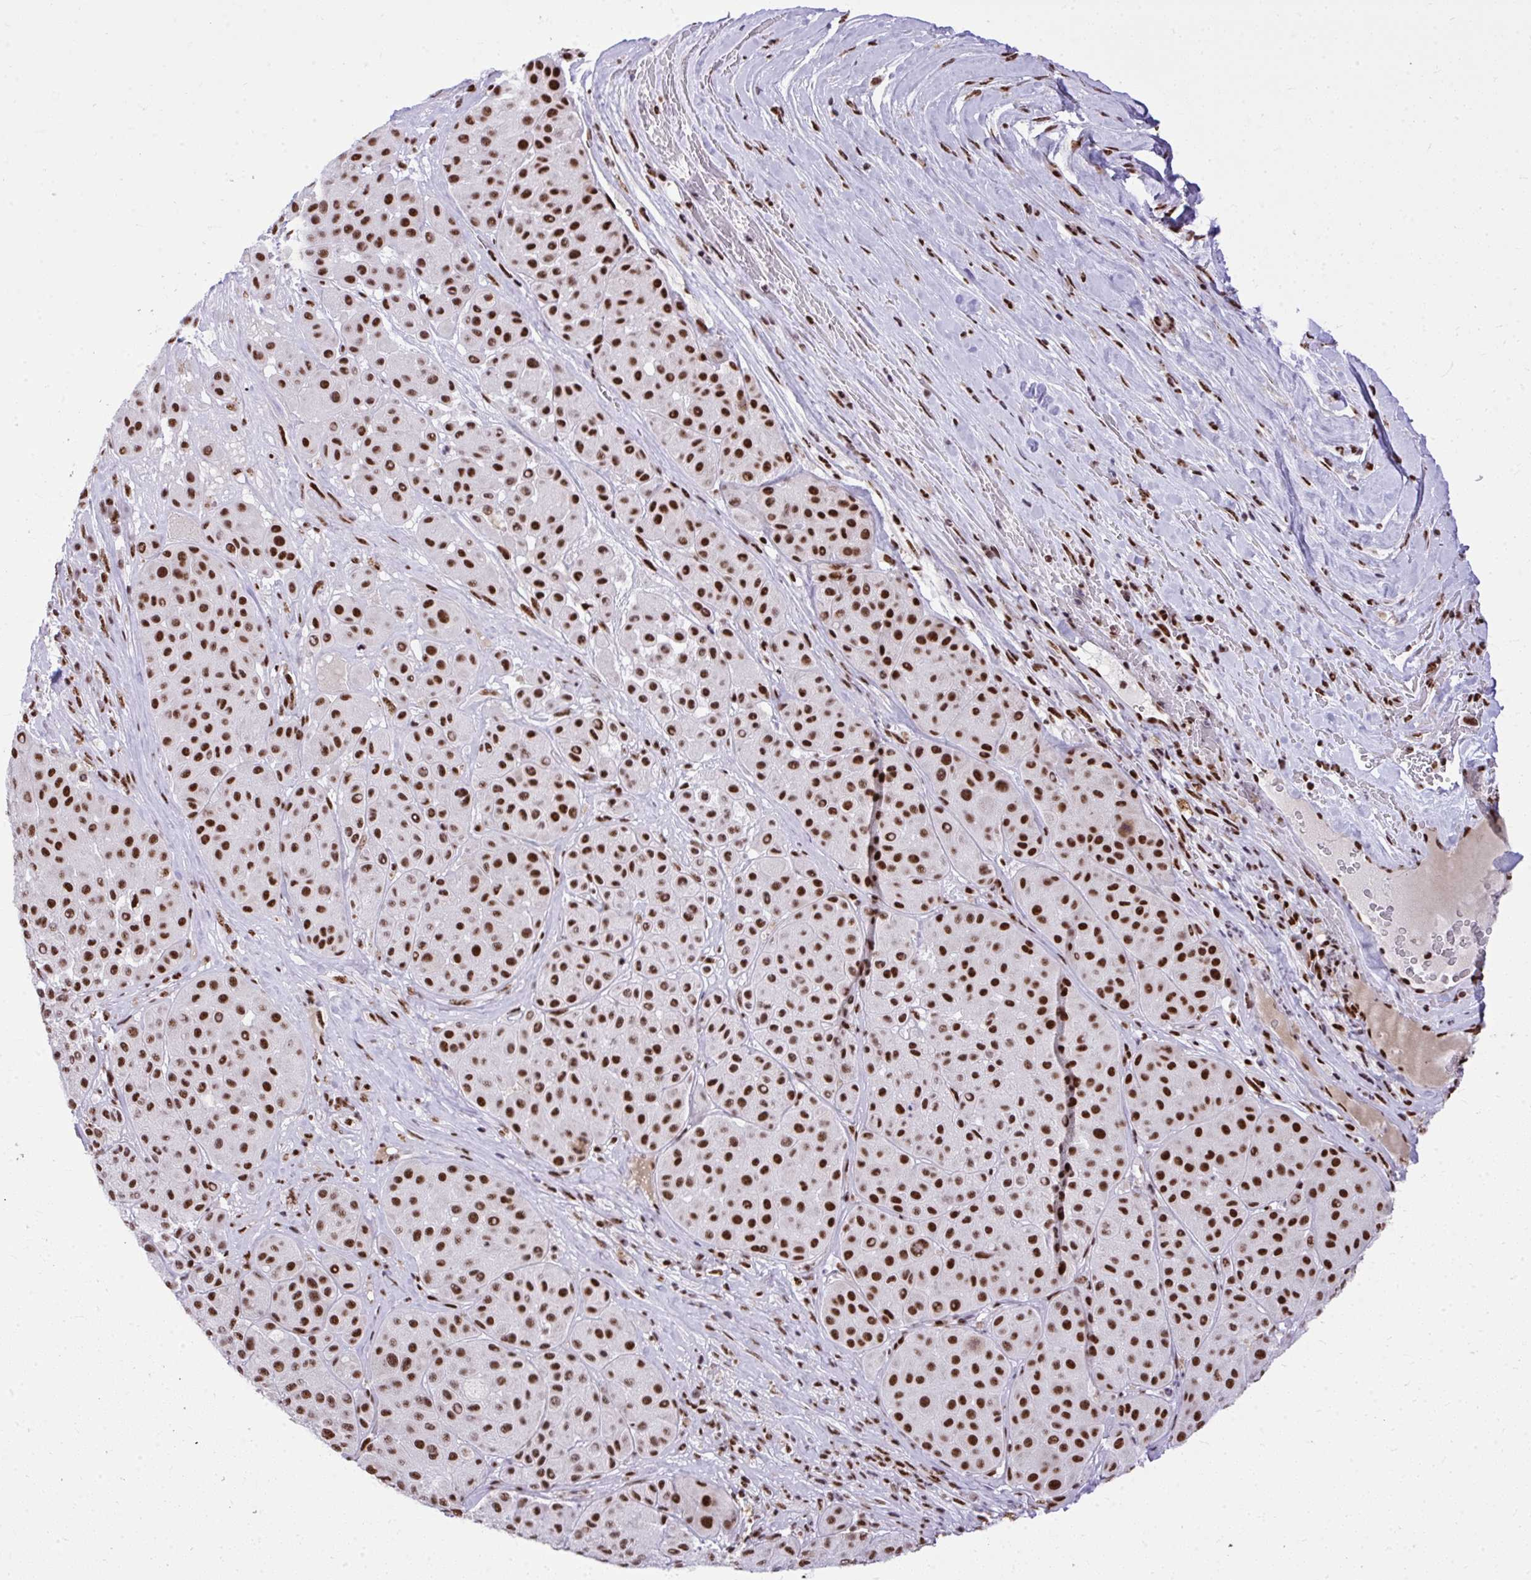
{"staining": {"intensity": "strong", "quantity": ">75%", "location": "nuclear"}, "tissue": "melanoma", "cell_type": "Tumor cells", "image_type": "cancer", "snomed": [{"axis": "morphology", "description": "Malignant melanoma, Metastatic site"}, {"axis": "topography", "description": "Smooth muscle"}], "caption": "Immunohistochemistry (IHC) histopathology image of melanoma stained for a protein (brown), which exhibits high levels of strong nuclear staining in approximately >75% of tumor cells.", "gene": "PRPF19", "patient": {"sex": "male", "age": 41}}